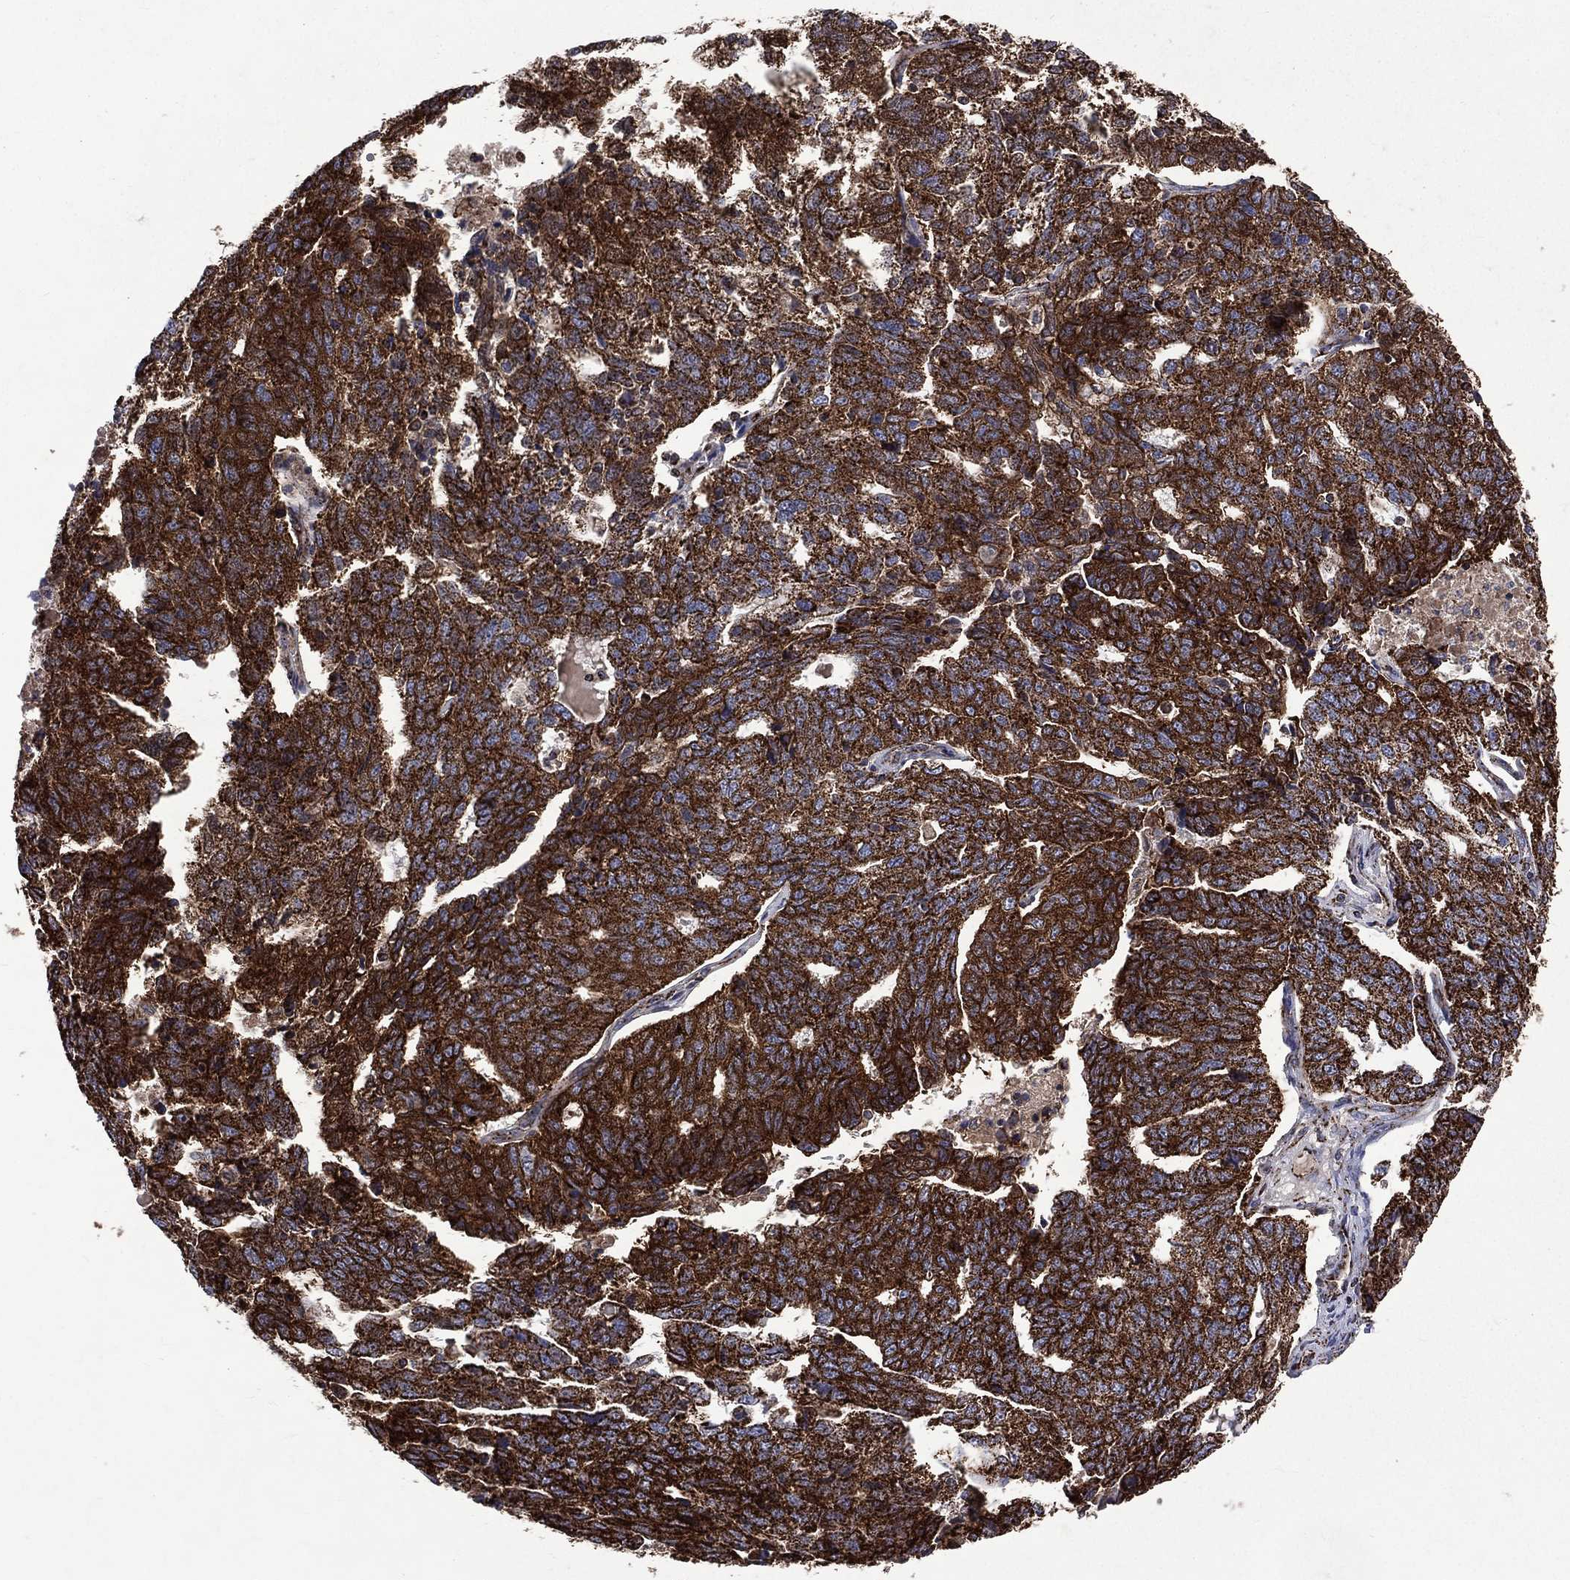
{"staining": {"intensity": "strong", "quantity": ">75%", "location": "cytoplasmic/membranous"}, "tissue": "ovarian cancer", "cell_type": "Tumor cells", "image_type": "cancer", "snomed": [{"axis": "morphology", "description": "Cystadenocarcinoma, serous, NOS"}, {"axis": "topography", "description": "Ovary"}], "caption": "Immunohistochemical staining of human ovarian serous cystadenocarcinoma displays high levels of strong cytoplasmic/membranous protein positivity in approximately >75% of tumor cells.", "gene": "GOT2", "patient": {"sex": "female", "age": 71}}